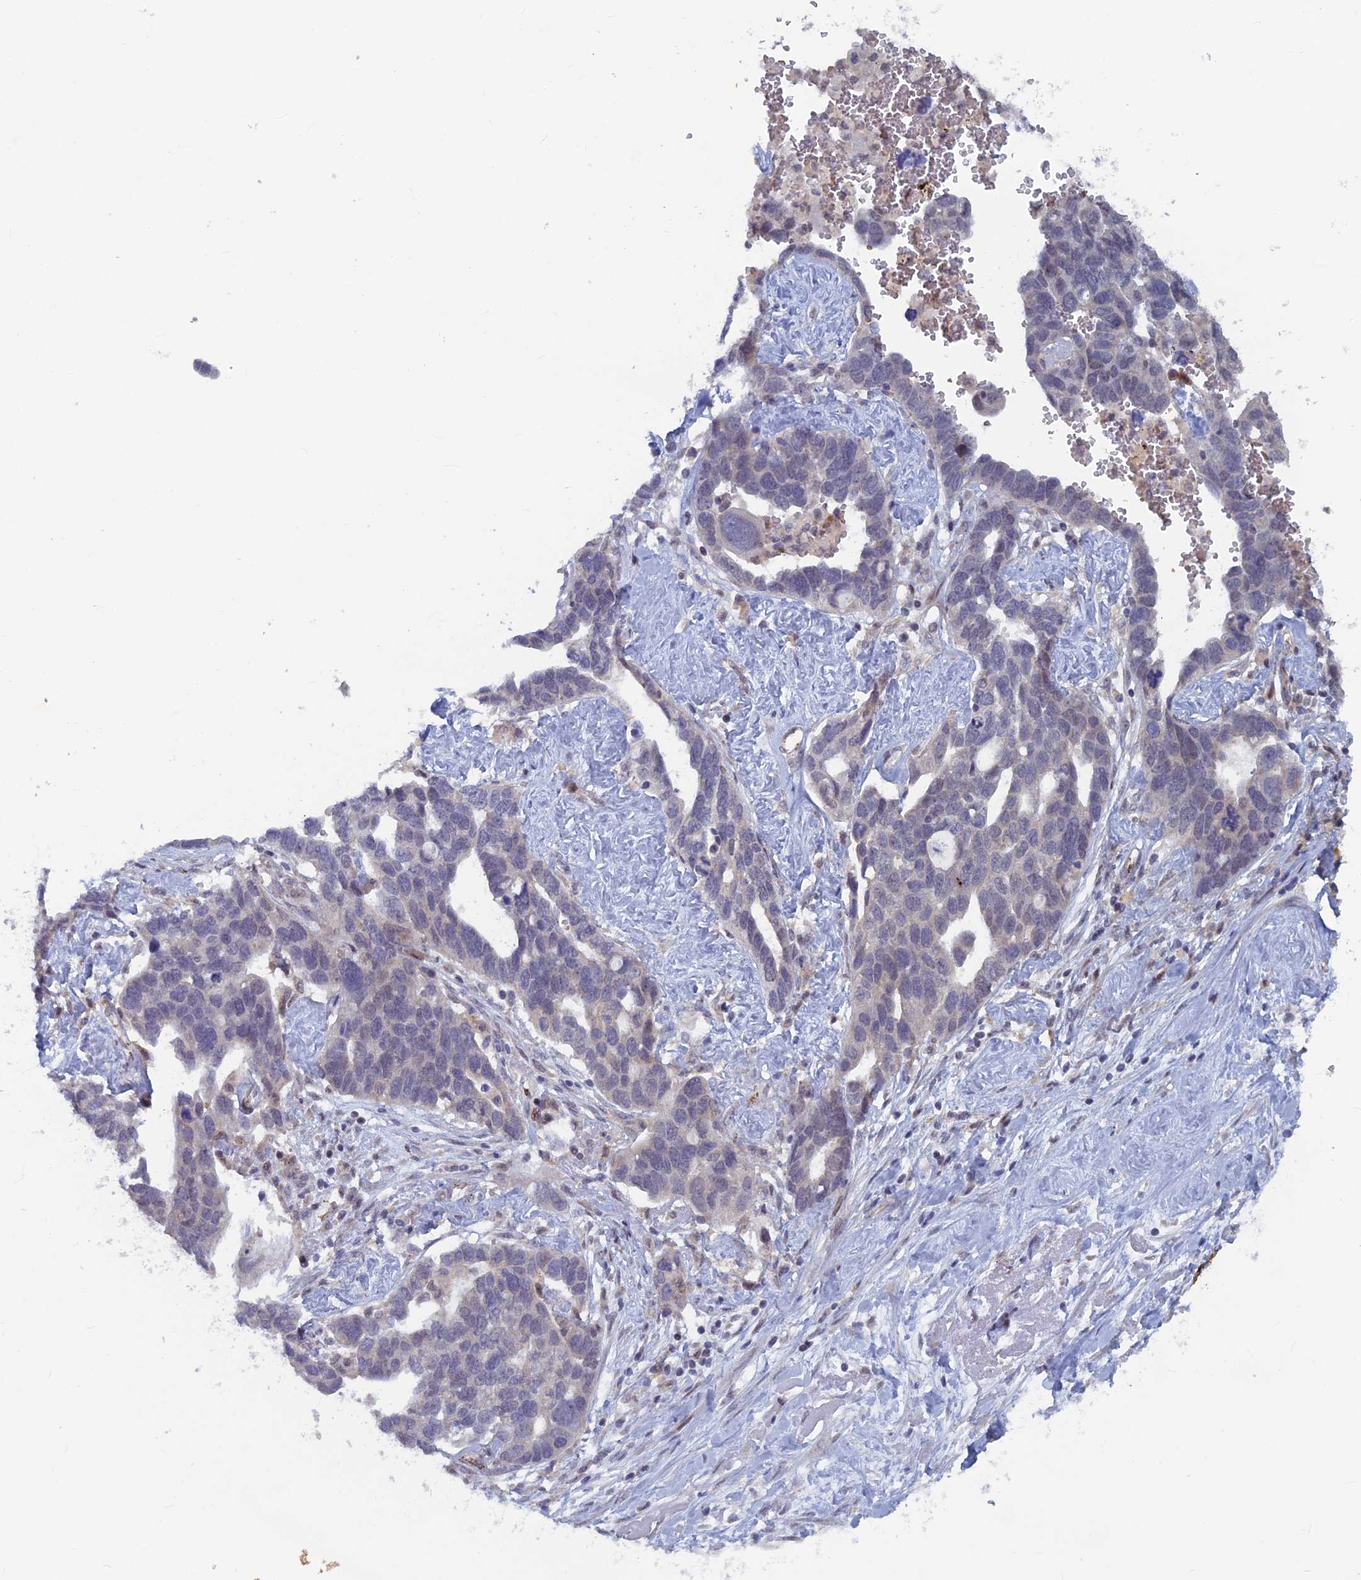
{"staining": {"intensity": "negative", "quantity": "none", "location": "none"}, "tissue": "ovarian cancer", "cell_type": "Tumor cells", "image_type": "cancer", "snomed": [{"axis": "morphology", "description": "Cystadenocarcinoma, serous, NOS"}, {"axis": "topography", "description": "Ovary"}], "caption": "This histopathology image is of ovarian cancer stained with IHC to label a protein in brown with the nuclei are counter-stained blue. There is no expression in tumor cells. The staining was performed using DAB (3,3'-diaminobenzidine) to visualize the protein expression in brown, while the nuclei were stained in blue with hematoxylin (Magnification: 20x).", "gene": "SH3D21", "patient": {"sex": "female", "age": 54}}